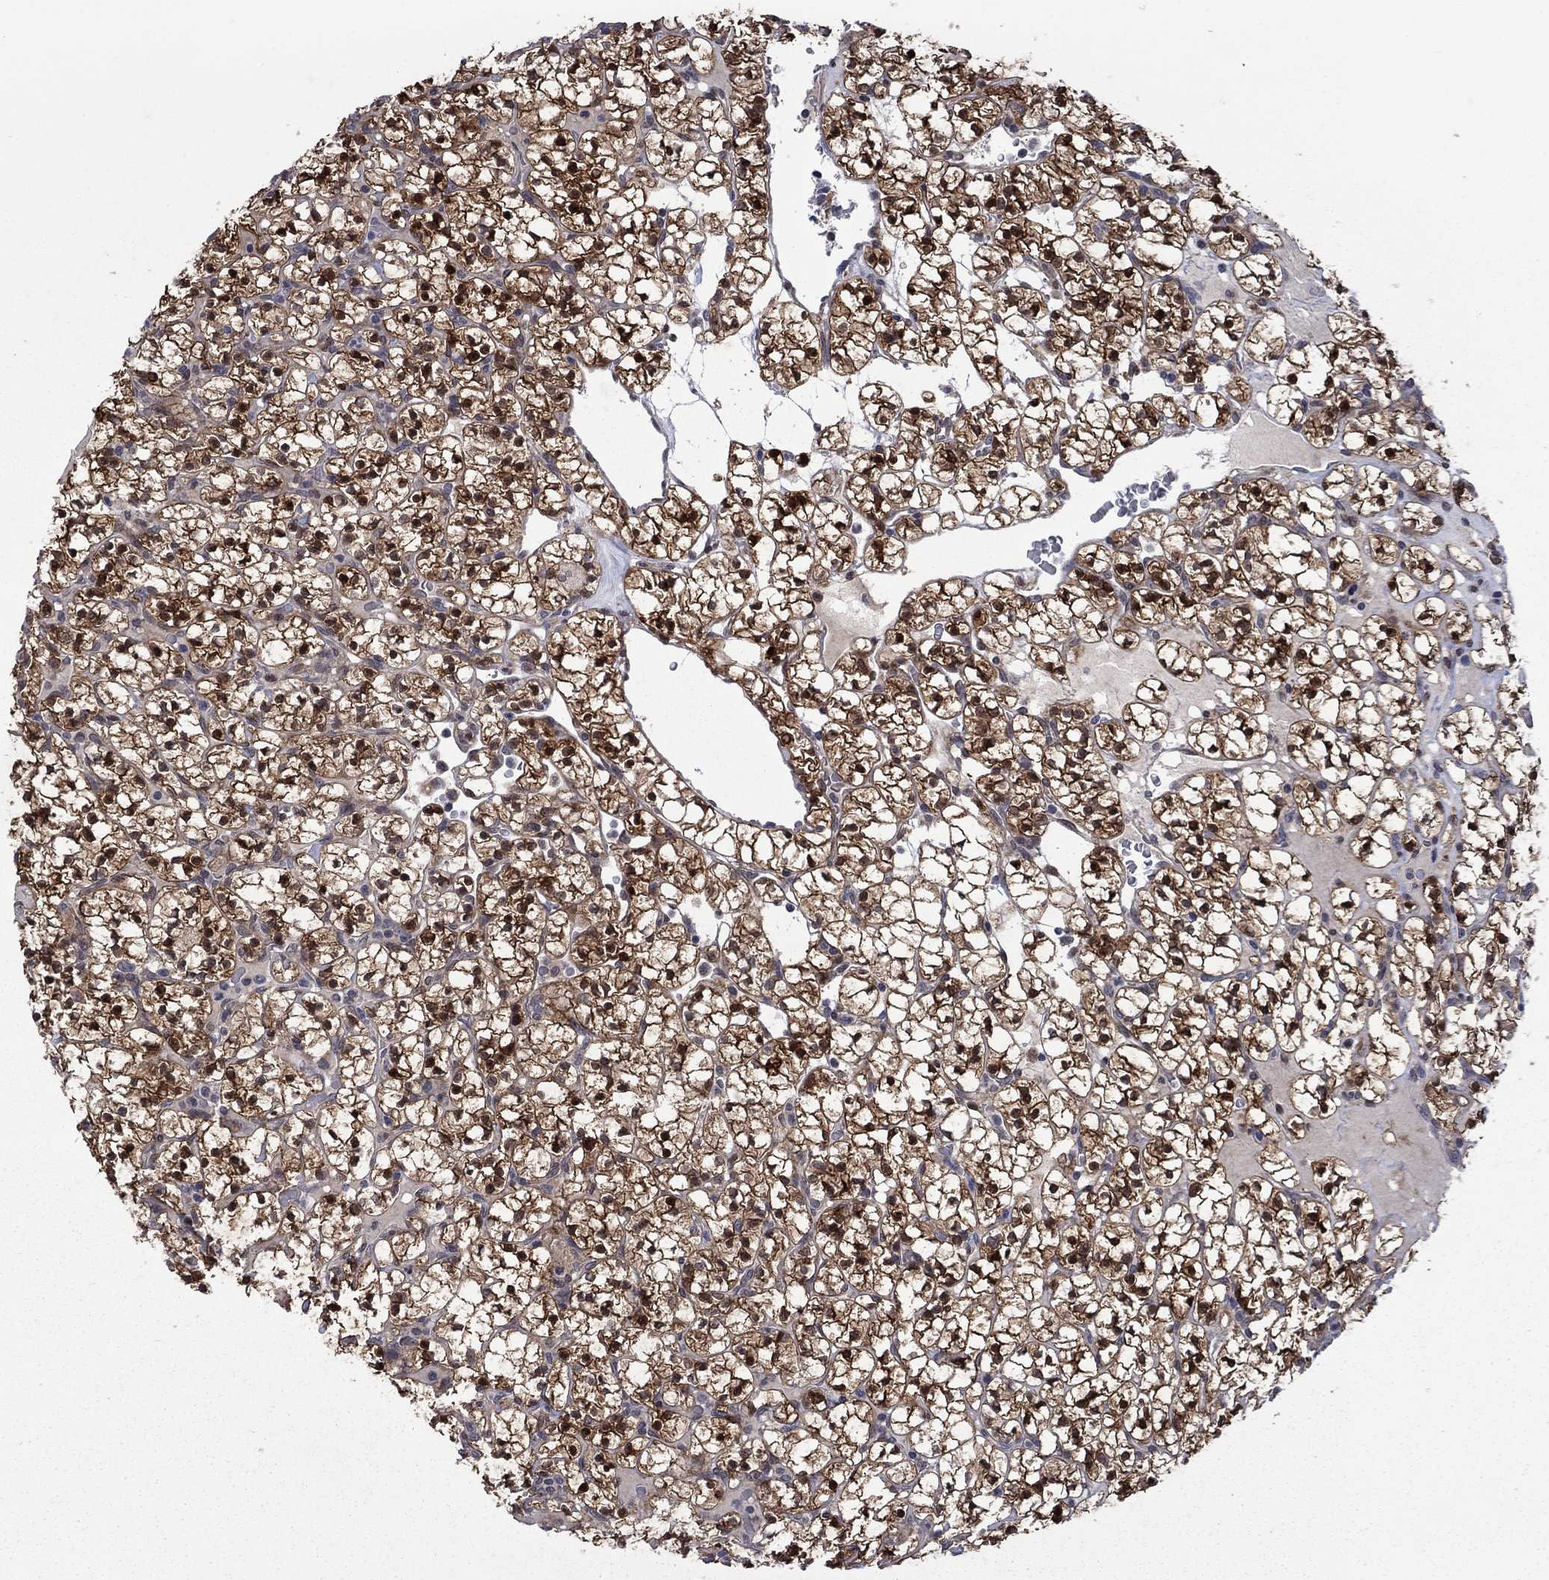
{"staining": {"intensity": "strong", "quantity": ">75%", "location": "cytoplasmic/membranous,nuclear"}, "tissue": "renal cancer", "cell_type": "Tumor cells", "image_type": "cancer", "snomed": [{"axis": "morphology", "description": "Adenocarcinoma, NOS"}, {"axis": "topography", "description": "Kidney"}], "caption": "Adenocarcinoma (renal) tissue displays strong cytoplasmic/membranous and nuclear expression in approximately >75% of tumor cells, visualized by immunohistochemistry.", "gene": "CBR1", "patient": {"sex": "female", "age": 89}}